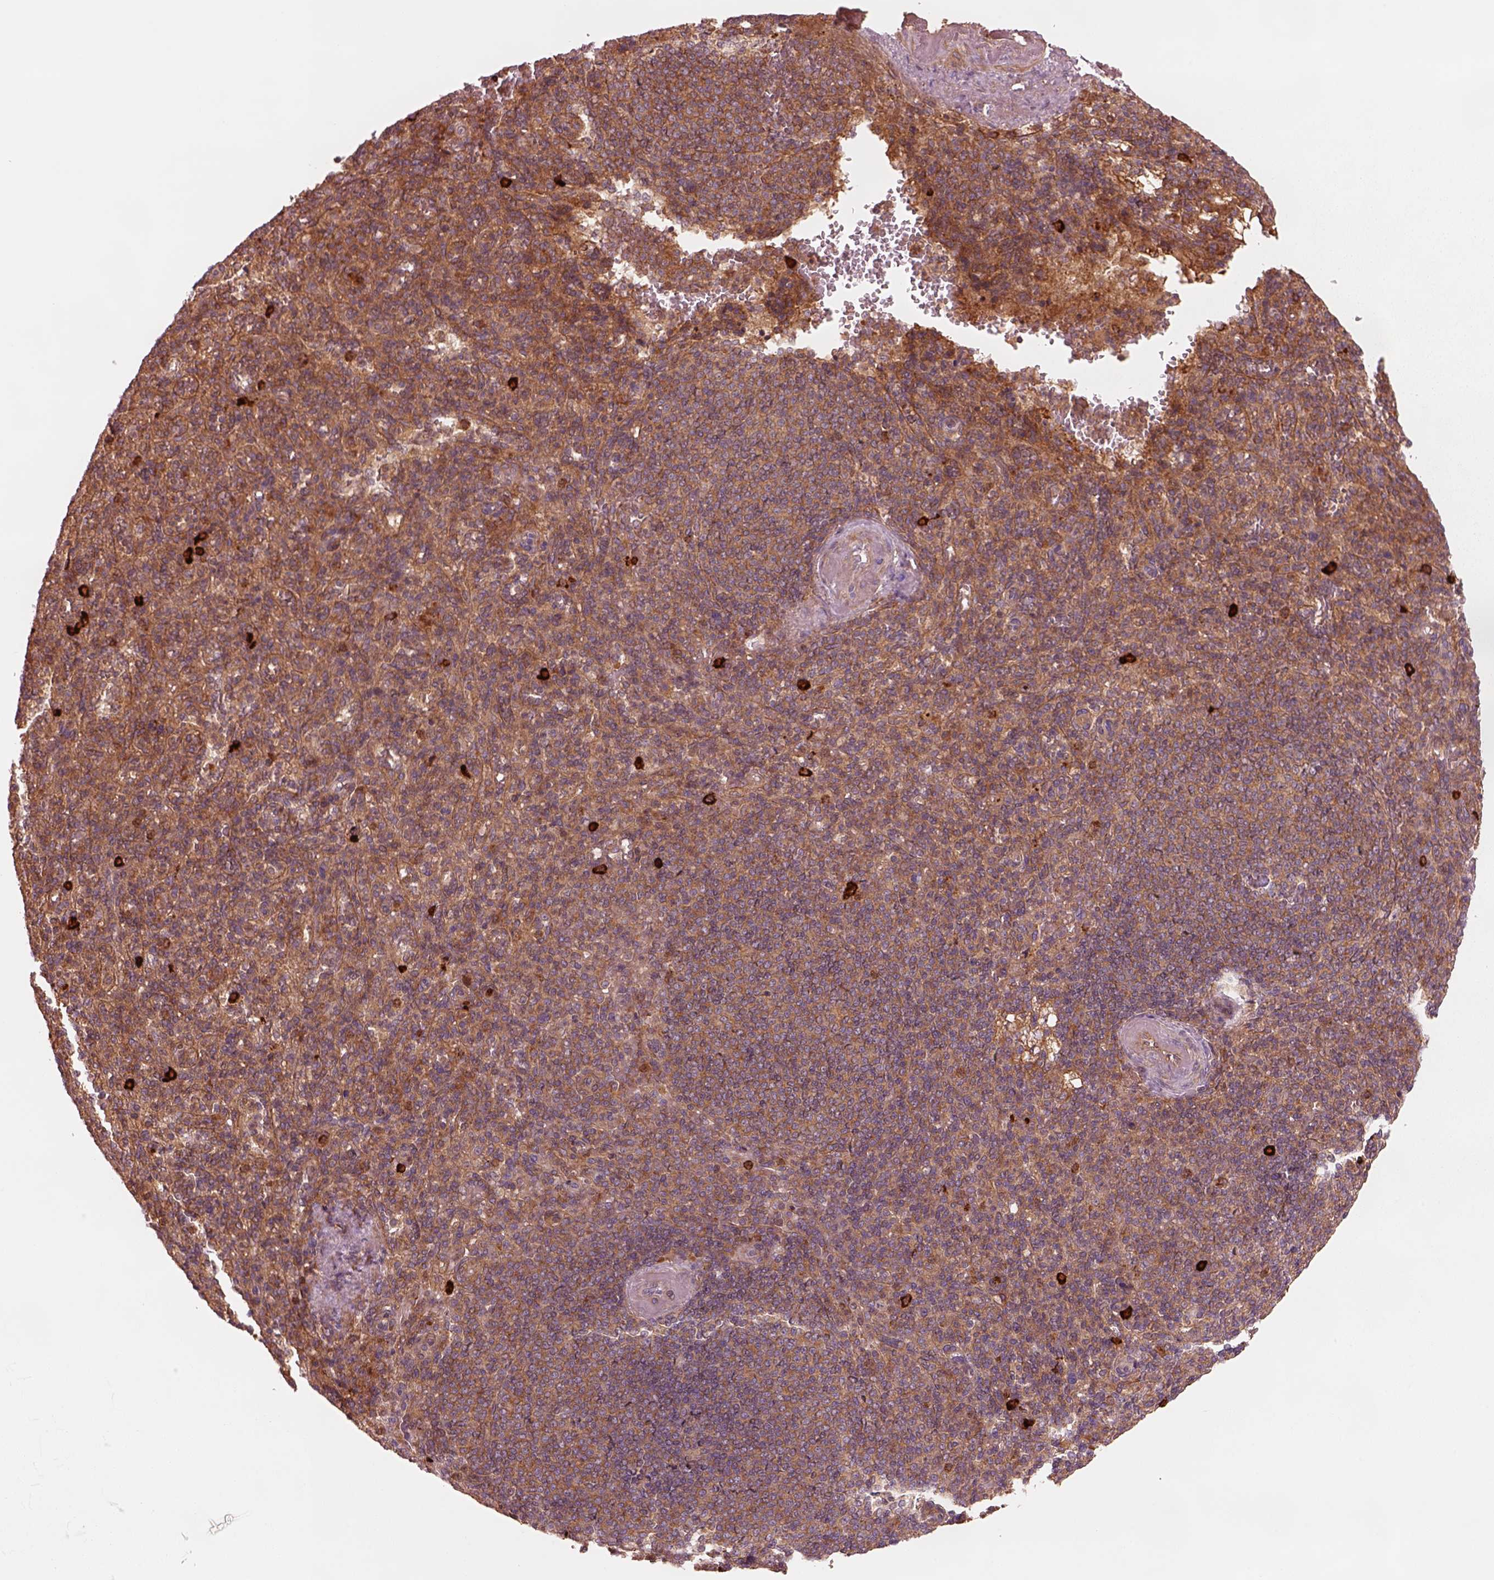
{"staining": {"intensity": "strong", "quantity": "<25%", "location": "cytoplasmic/membranous"}, "tissue": "spleen", "cell_type": "Cells in red pulp", "image_type": "normal", "snomed": [{"axis": "morphology", "description": "Normal tissue, NOS"}, {"axis": "topography", "description": "Spleen"}], "caption": "Immunohistochemical staining of normal human spleen shows strong cytoplasmic/membranous protein expression in about <25% of cells in red pulp.", "gene": "ASCC2", "patient": {"sex": "female", "age": 74}}